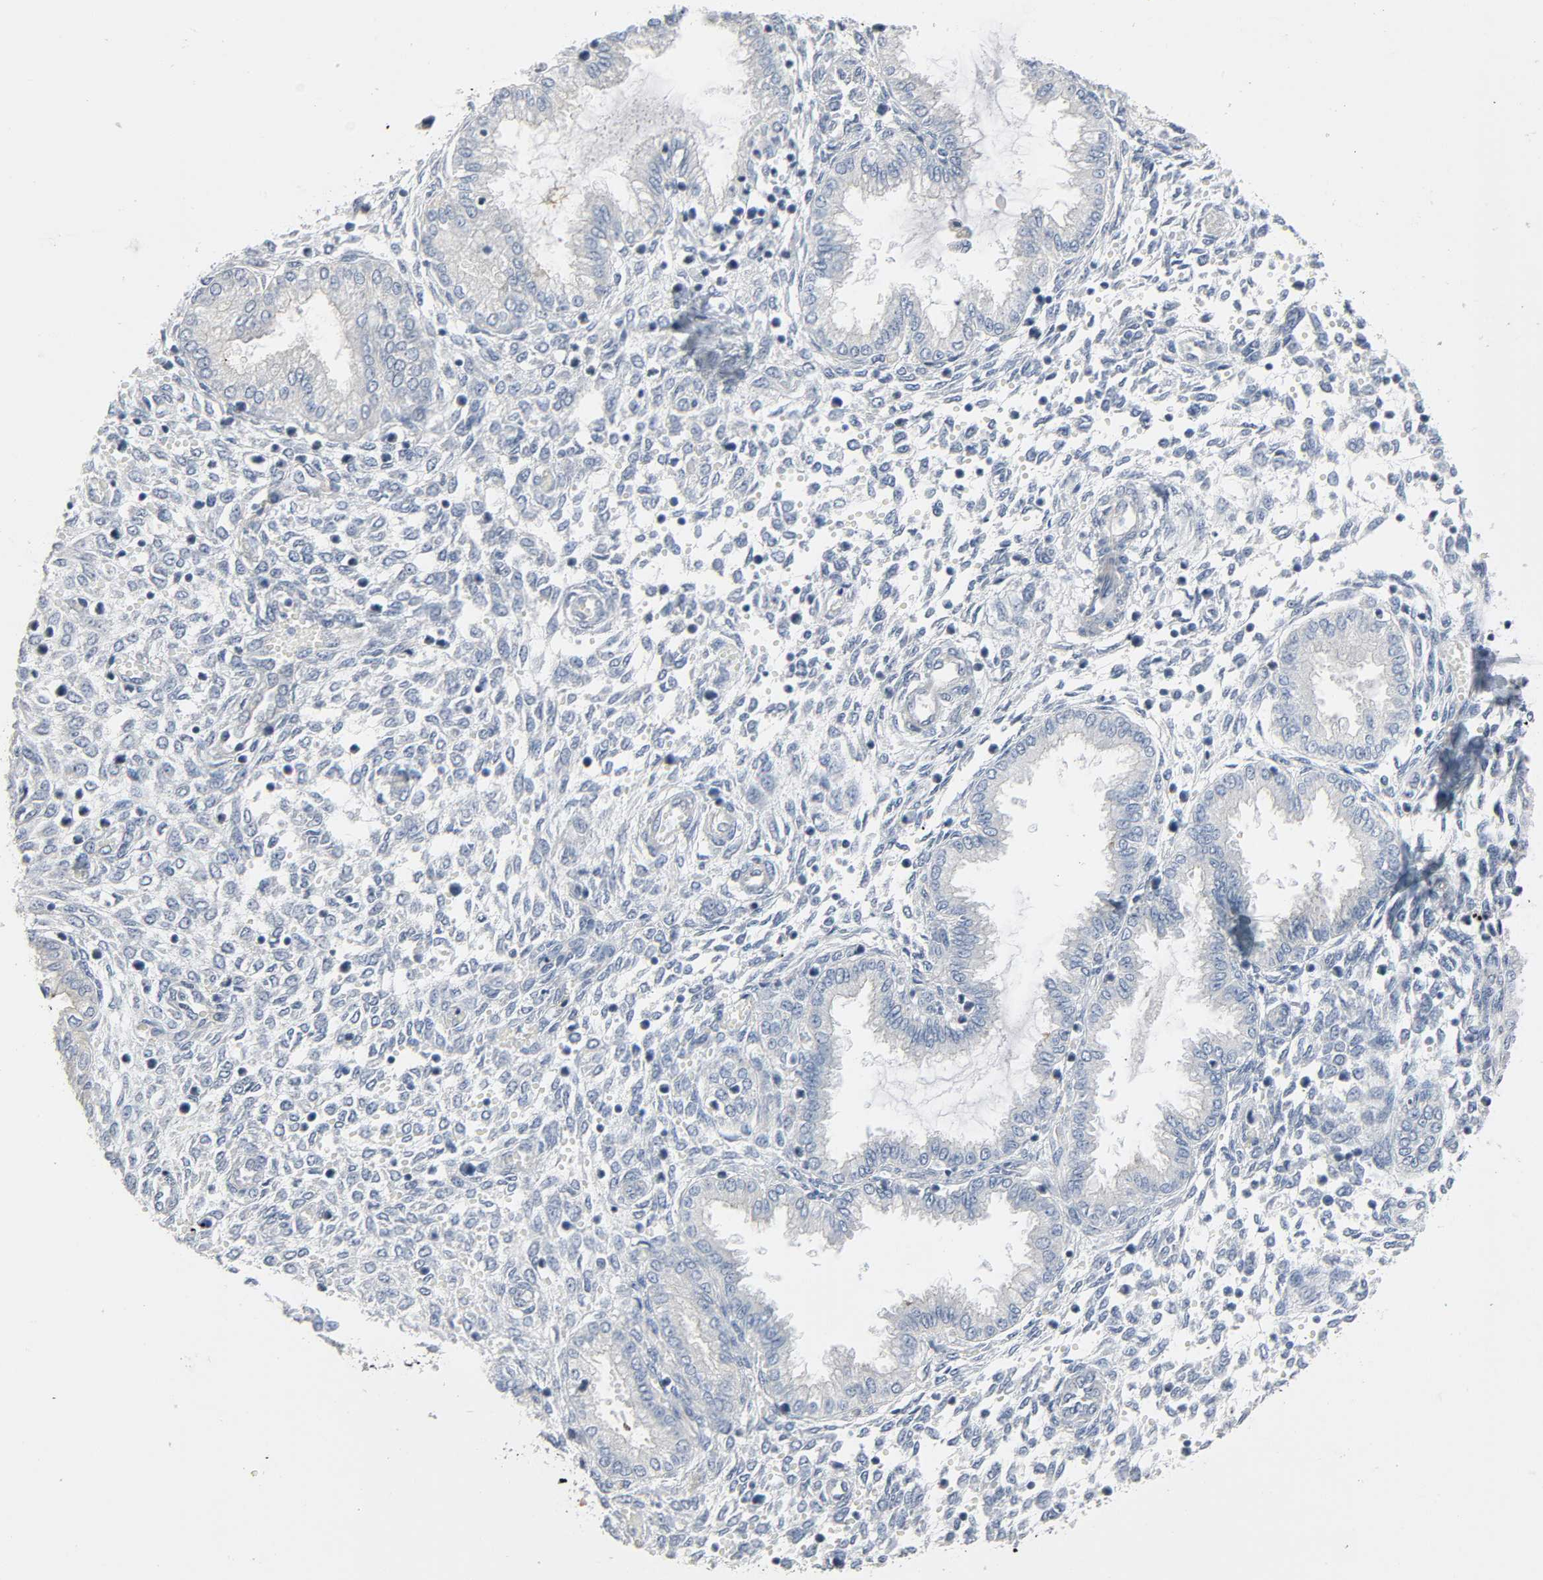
{"staining": {"intensity": "negative", "quantity": "none", "location": "none"}, "tissue": "endometrium", "cell_type": "Cells in endometrial stroma", "image_type": "normal", "snomed": [{"axis": "morphology", "description": "Normal tissue, NOS"}, {"axis": "topography", "description": "Endometrium"}], "caption": "This histopathology image is of benign endometrium stained with immunohistochemistry (IHC) to label a protein in brown with the nuclei are counter-stained blue. There is no positivity in cells in endometrial stroma.", "gene": "LIMCH1", "patient": {"sex": "female", "age": 33}}